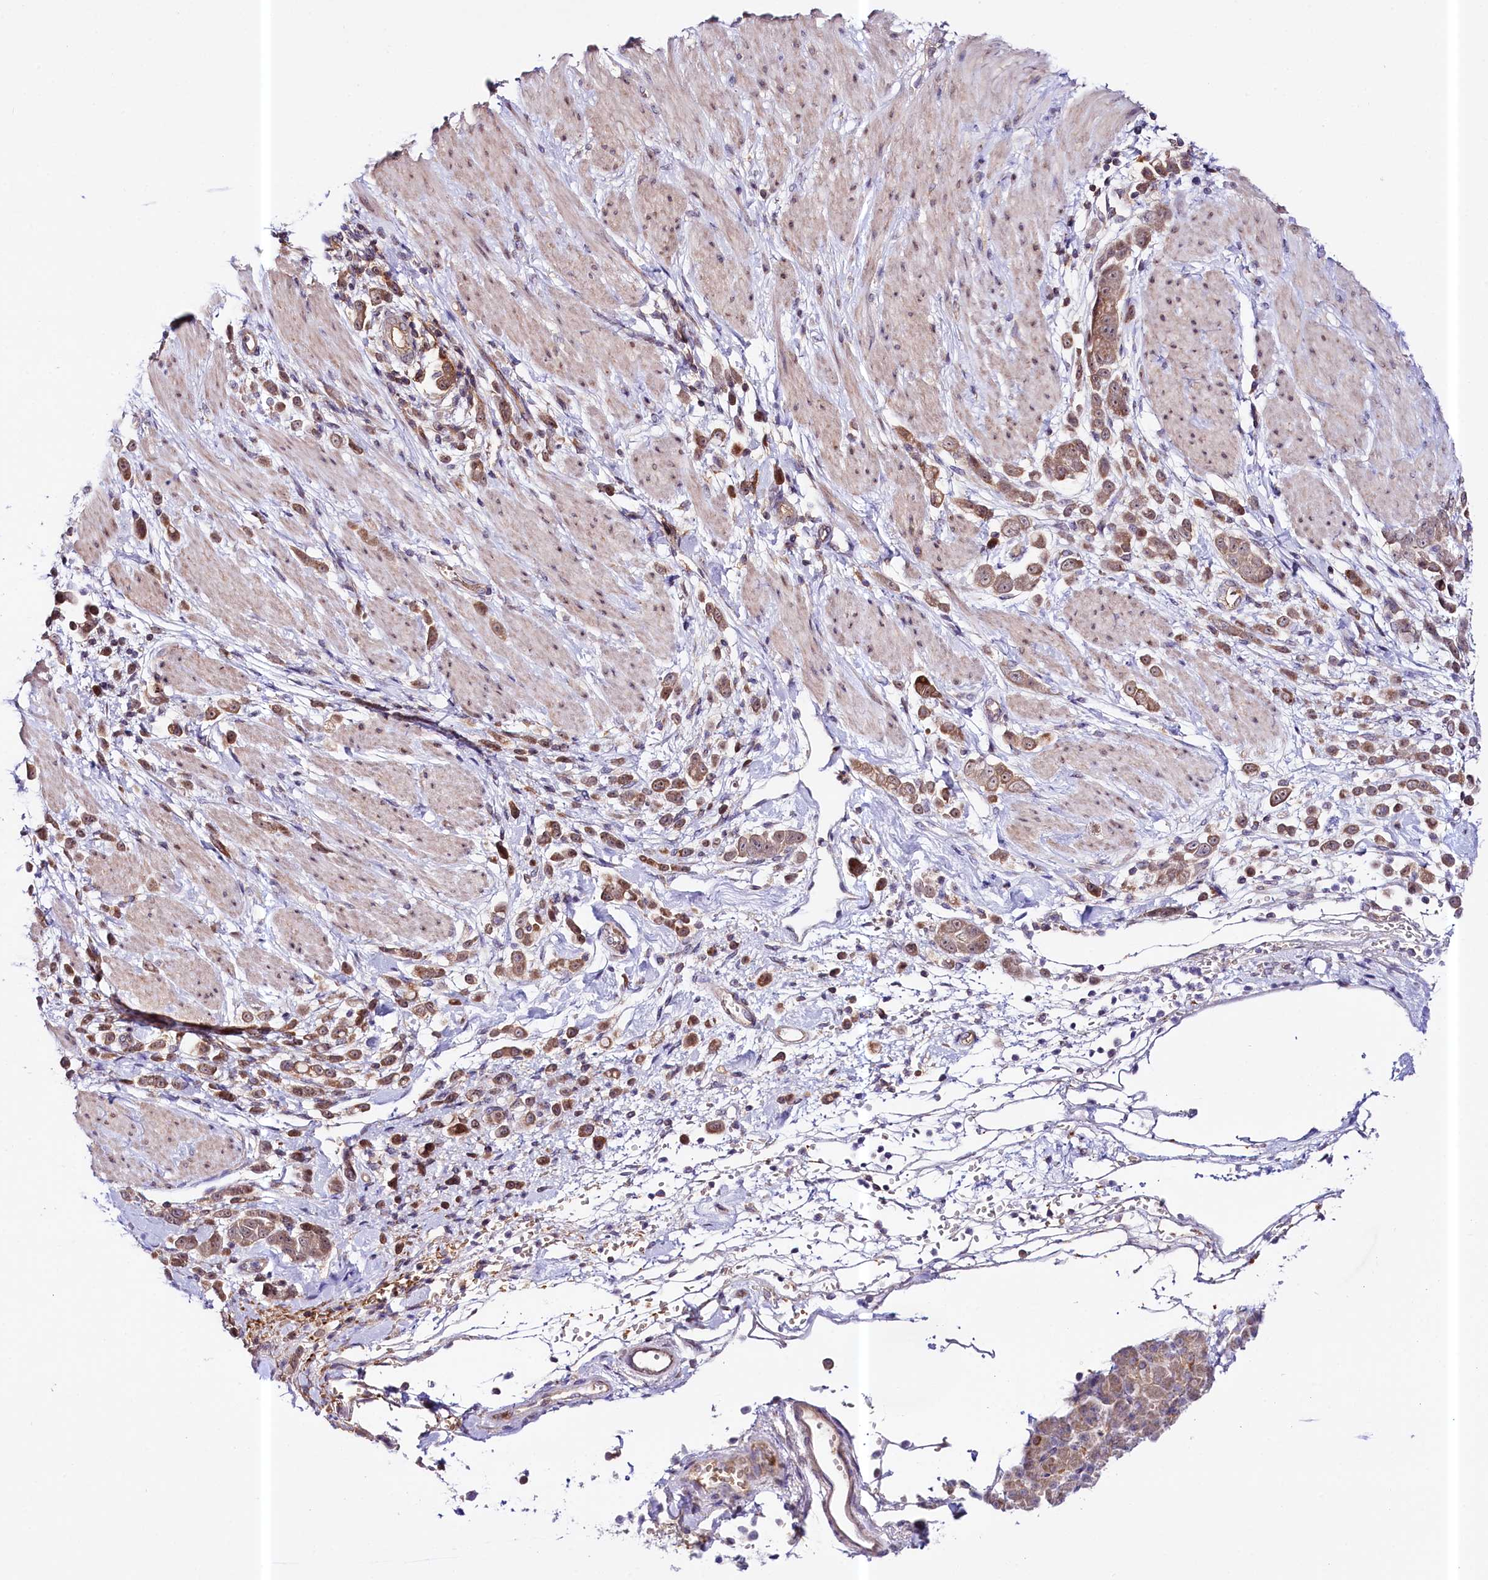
{"staining": {"intensity": "moderate", "quantity": ">75%", "location": "cytoplasmic/membranous"}, "tissue": "pancreatic cancer", "cell_type": "Tumor cells", "image_type": "cancer", "snomed": [{"axis": "morphology", "description": "Normal tissue, NOS"}, {"axis": "morphology", "description": "Adenocarcinoma, NOS"}, {"axis": "topography", "description": "Pancreas"}], "caption": "Protein analysis of pancreatic cancer tissue reveals moderate cytoplasmic/membranous positivity in approximately >75% of tumor cells.", "gene": "CEP295", "patient": {"sex": "female", "age": 64}}